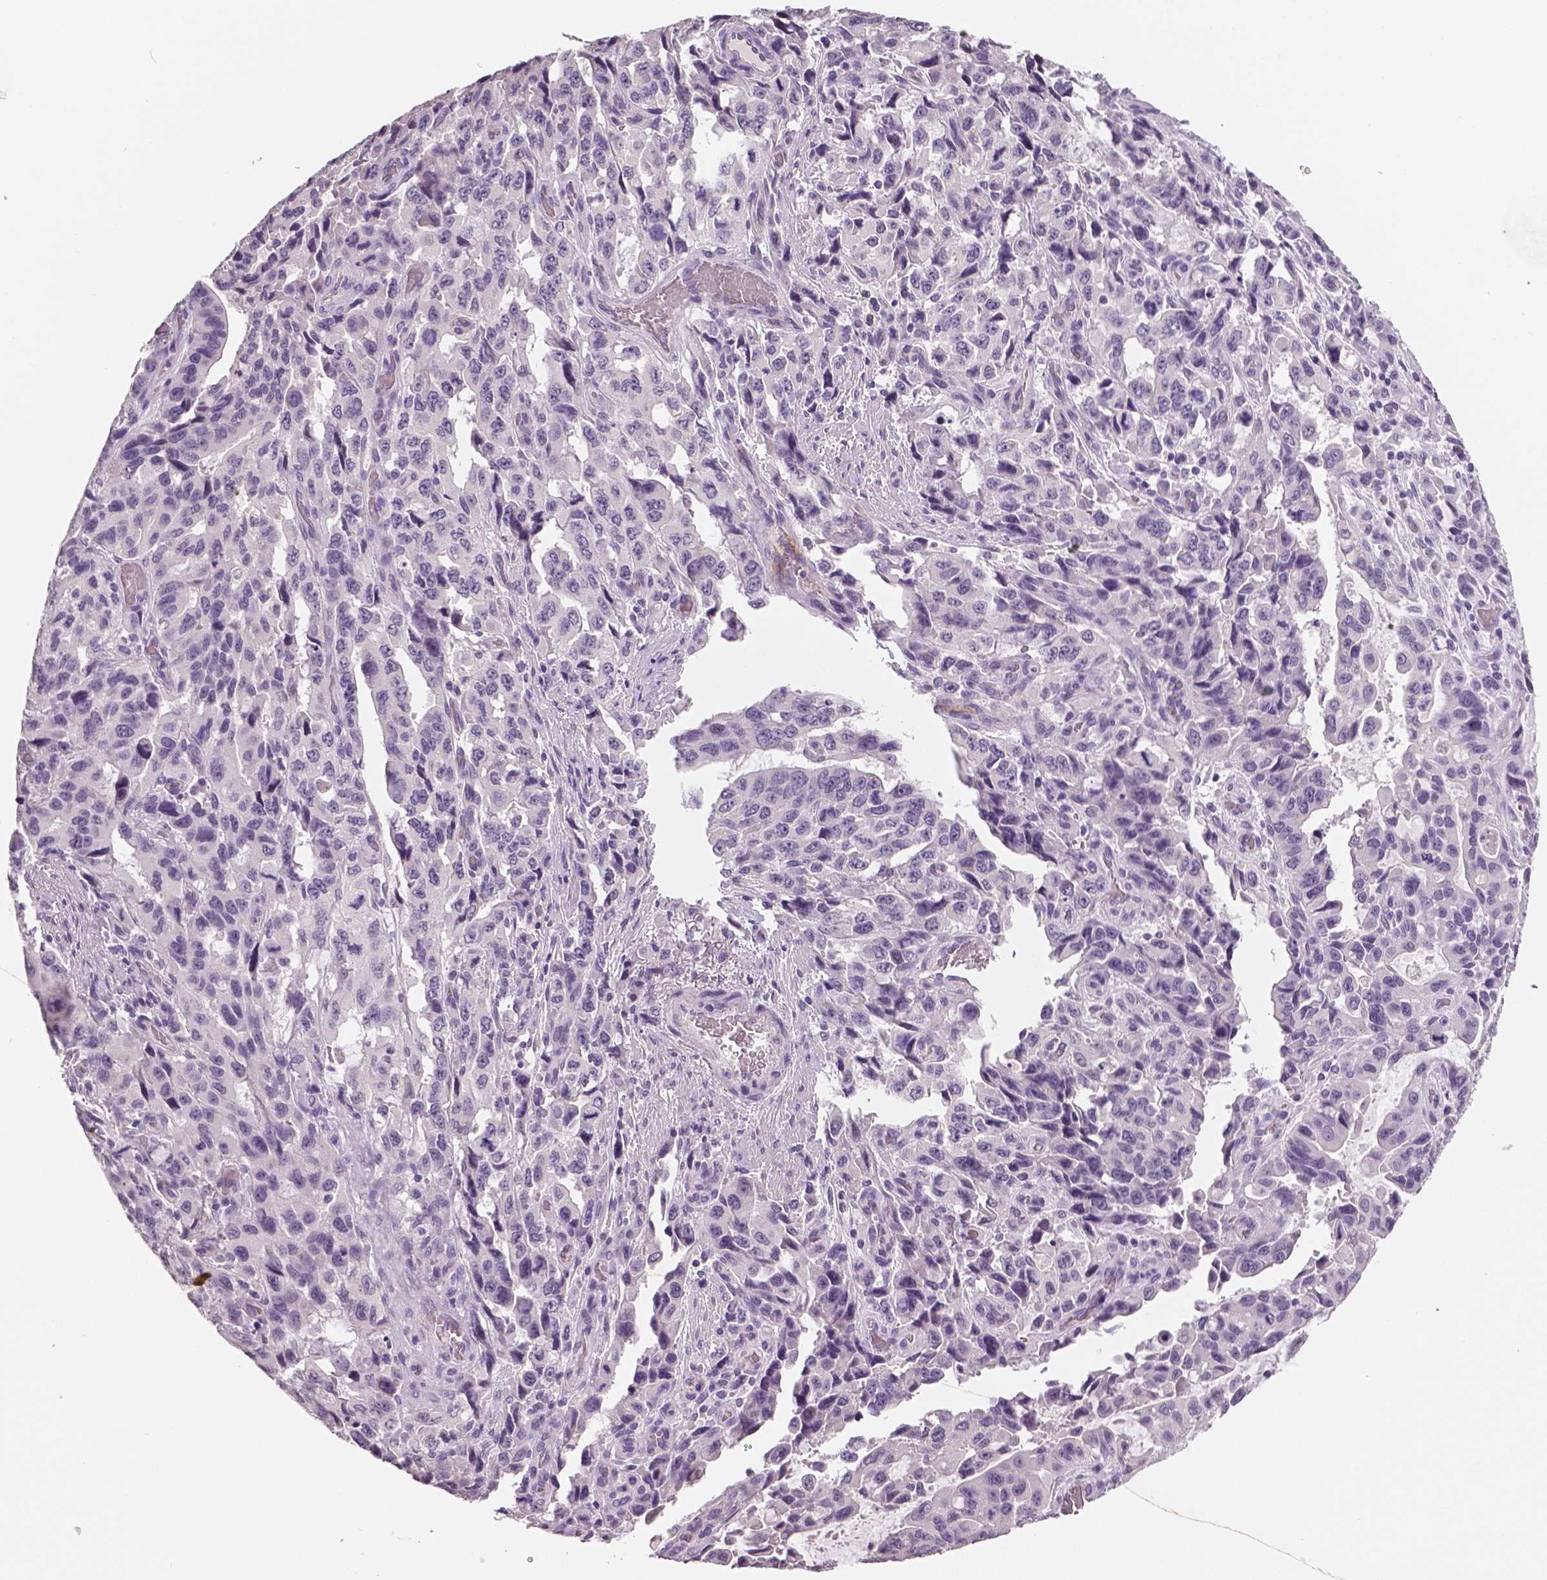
{"staining": {"intensity": "negative", "quantity": "none", "location": "none"}, "tissue": "stomach cancer", "cell_type": "Tumor cells", "image_type": "cancer", "snomed": [{"axis": "morphology", "description": "Adenocarcinoma, NOS"}, {"axis": "topography", "description": "Stomach, upper"}], "caption": "Histopathology image shows no protein staining in tumor cells of stomach cancer (adenocarcinoma) tissue.", "gene": "TSPAN7", "patient": {"sex": "male", "age": 85}}